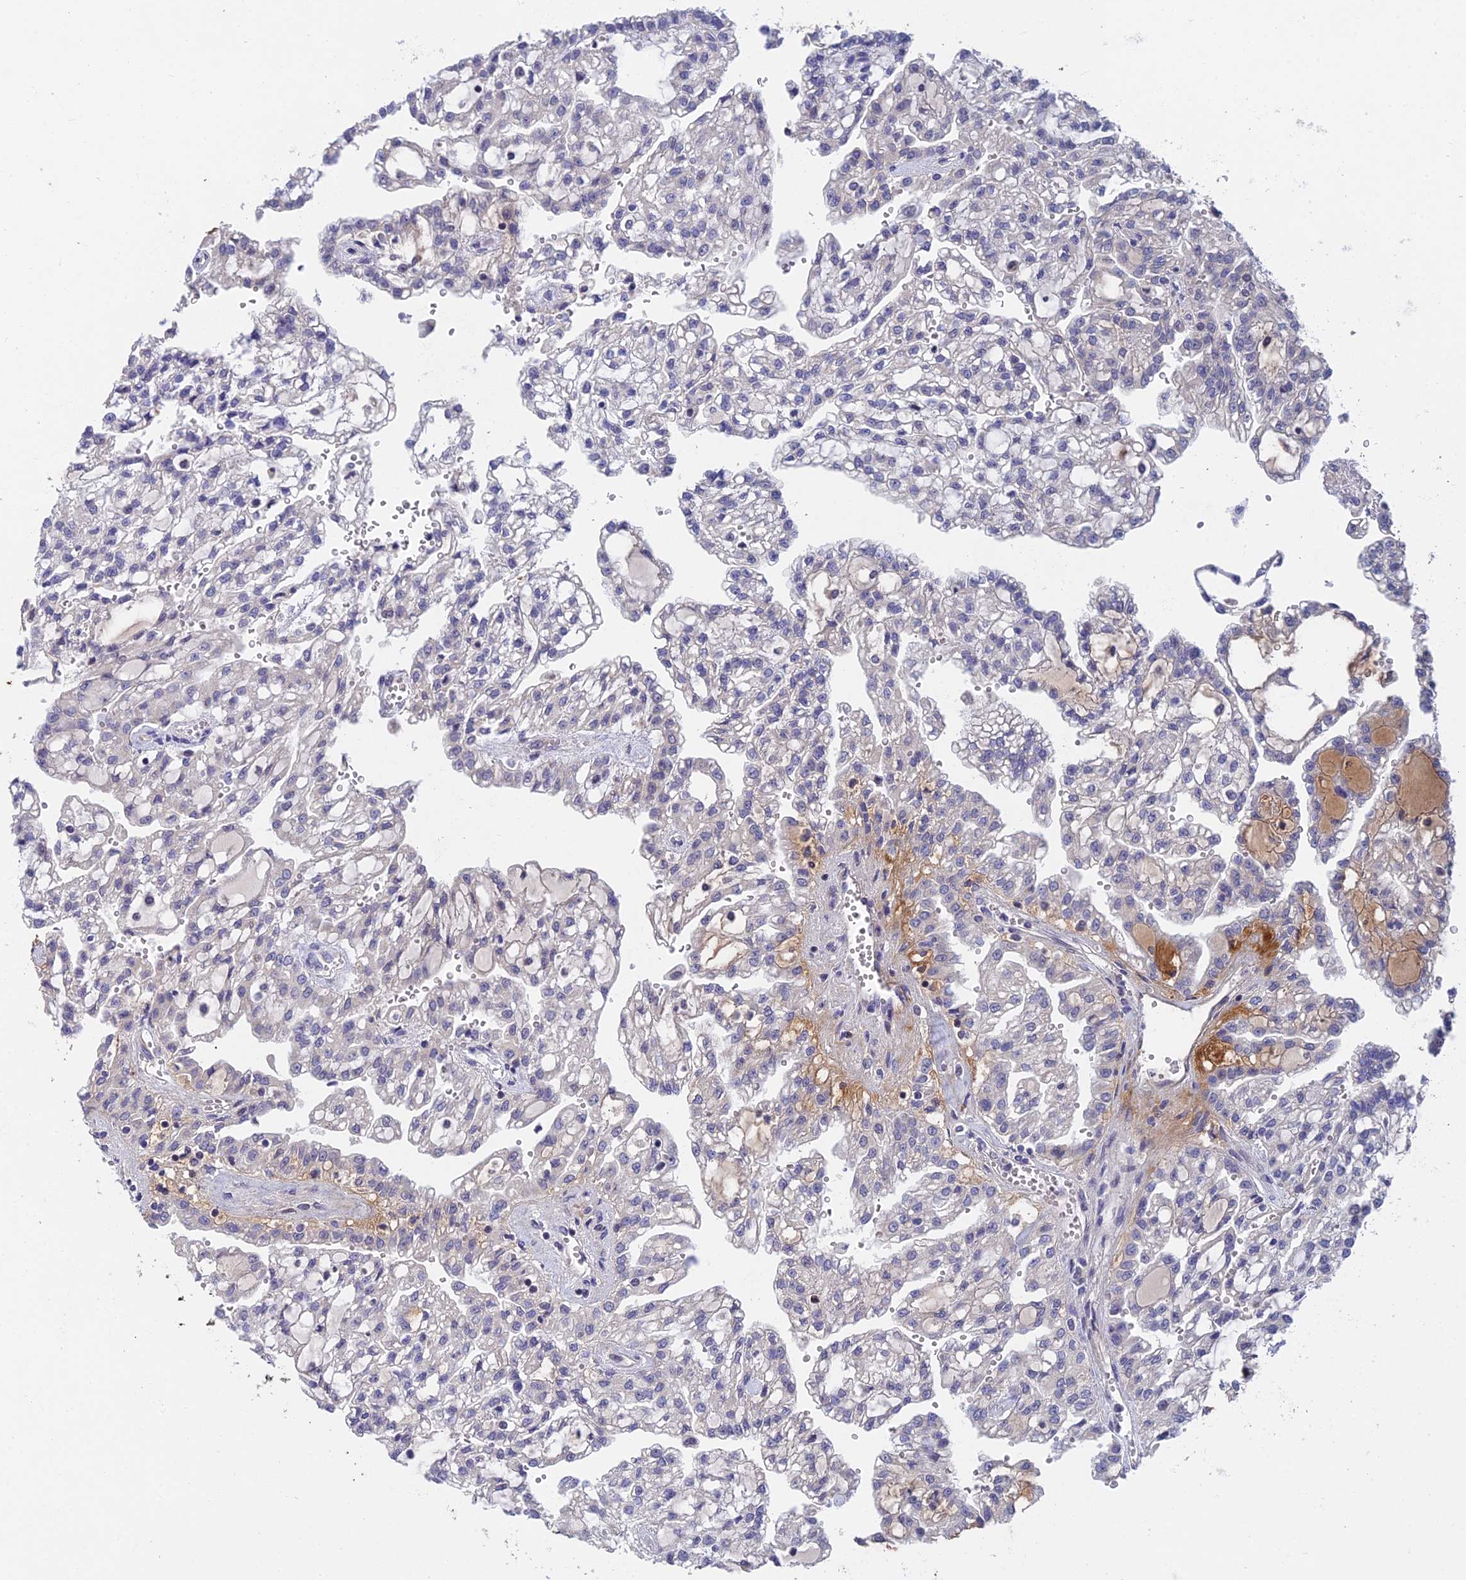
{"staining": {"intensity": "negative", "quantity": "none", "location": "none"}, "tissue": "renal cancer", "cell_type": "Tumor cells", "image_type": "cancer", "snomed": [{"axis": "morphology", "description": "Adenocarcinoma, NOS"}, {"axis": "topography", "description": "Kidney"}], "caption": "Immunohistochemistry histopathology image of human renal cancer stained for a protein (brown), which shows no staining in tumor cells.", "gene": "ADAMTS13", "patient": {"sex": "male", "age": 63}}